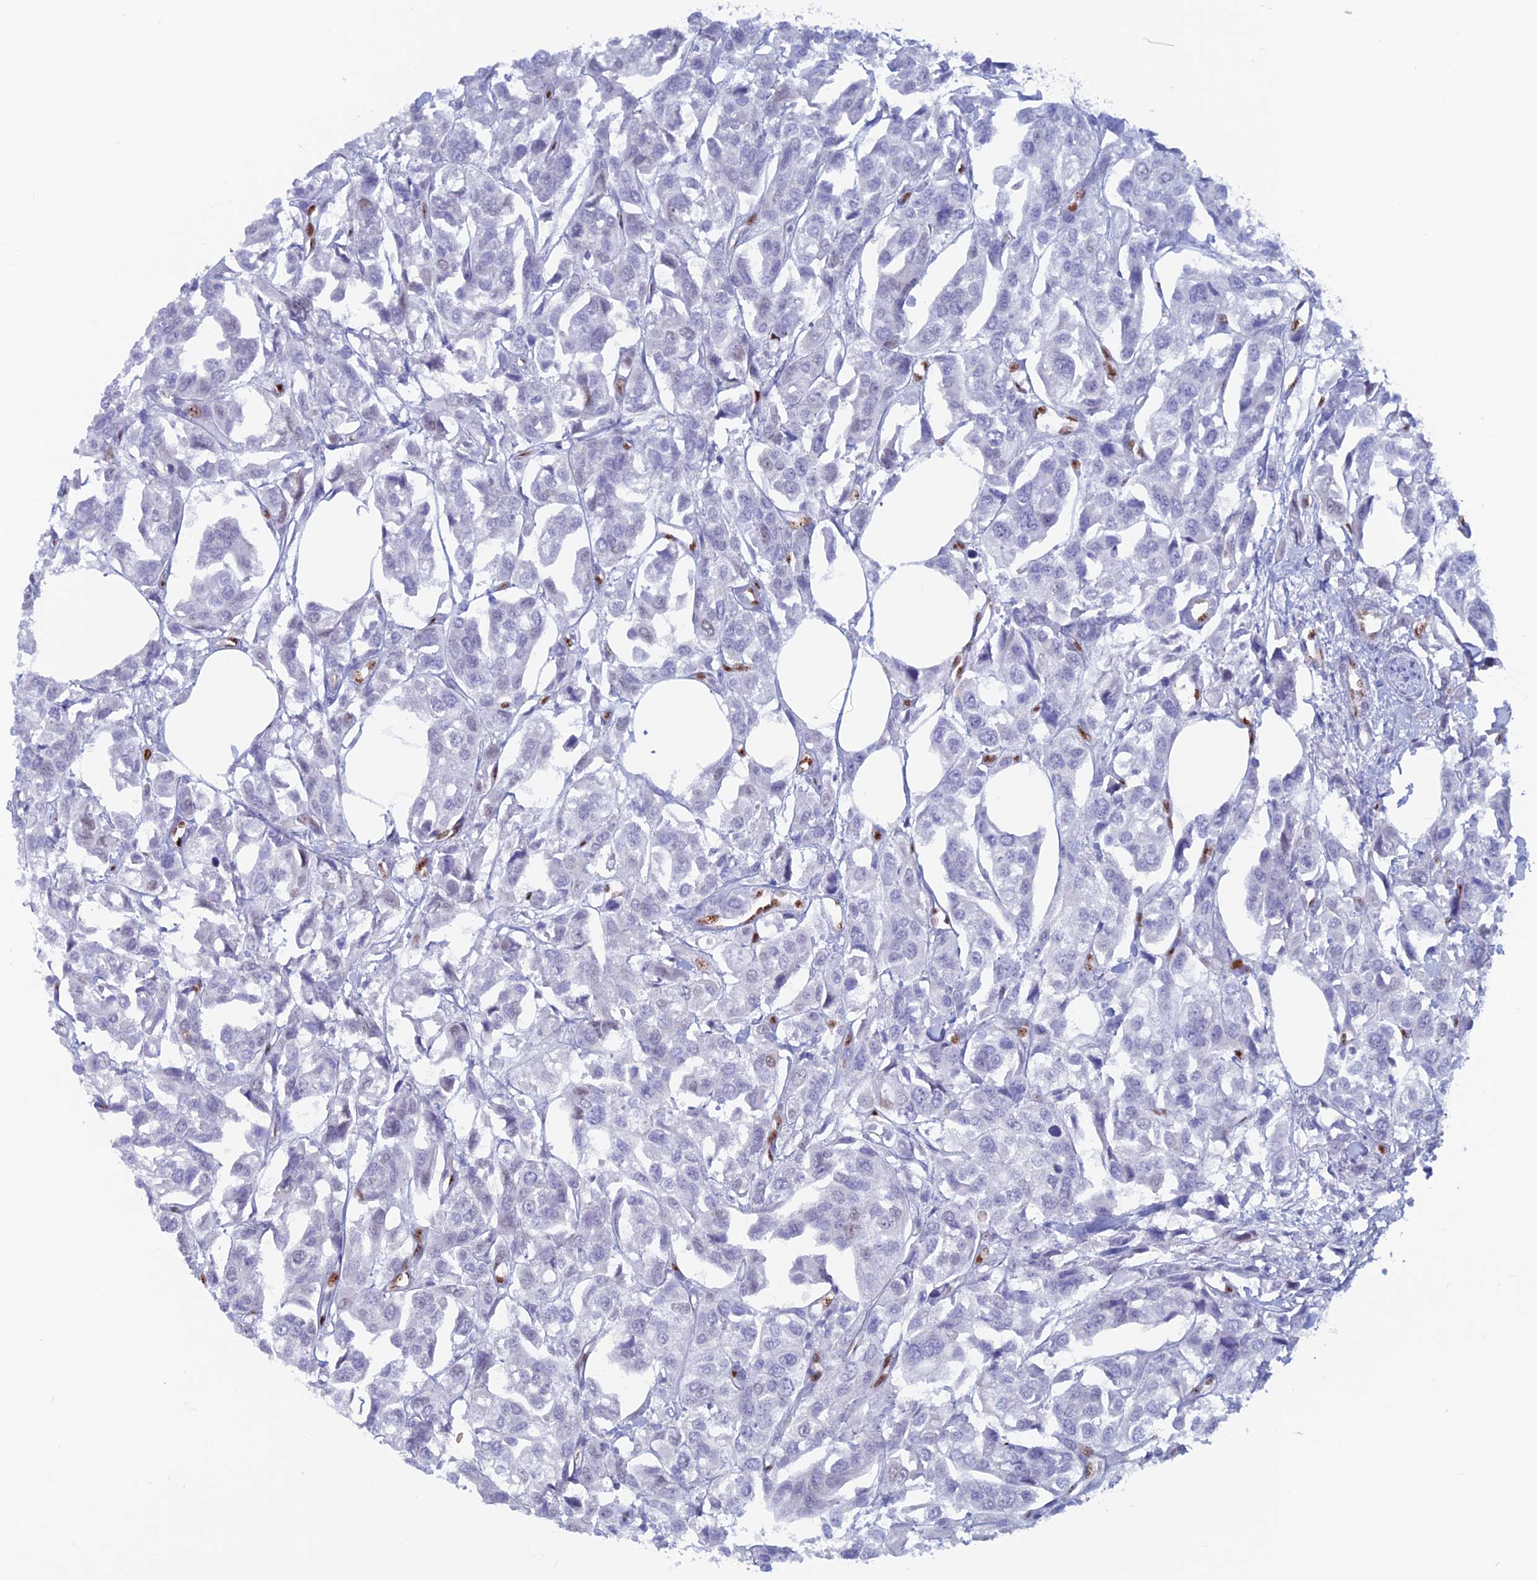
{"staining": {"intensity": "negative", "quantity": "none", "location": "none"}, "tissue": "urothelial cancer", "cell_type": "Tumor cells", "image_type": "cancer", "snomed": [{"axis": "morphology", "description": "Urothelial carcinoma, High grade"}, {"axis": "topography", "description": "Urinary bladder"}], "caption": "Tumor cells show no significant expression in high-grade urothelial carcinoma. Nuclei are stained in blue.", "gene": "NOL4L", "patient": {"sex": "male", "age": 67}}